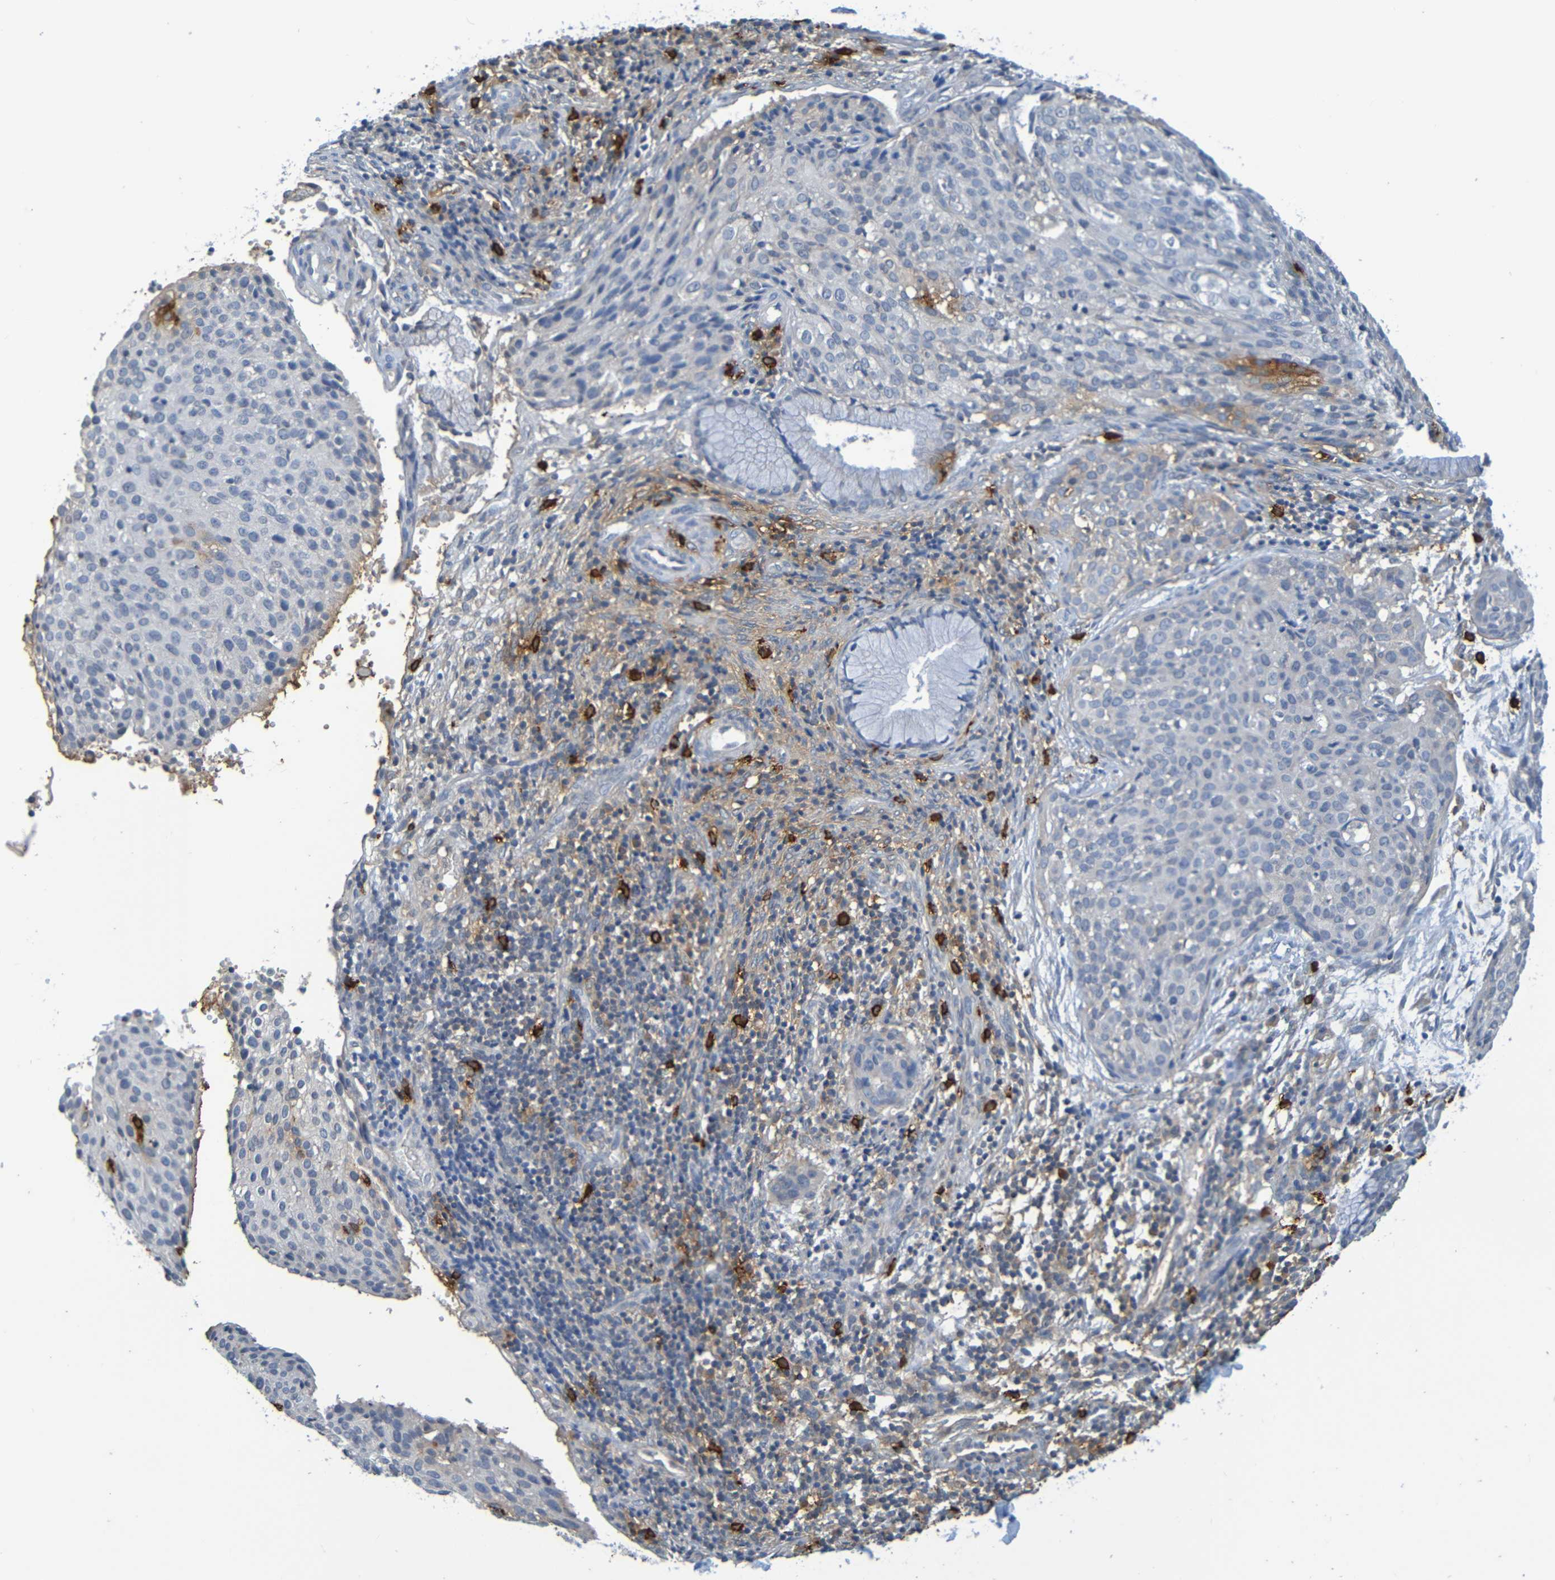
{"staining": {"intensity": "negative", "quantity": "none", "location": "none"}, "tissue": "cervical cancer", "cell_type": "Tumor cells", "image_type": "cancer", "snomed": [{"axis": "morphology", "description": "Squamous cell carcinoma, NOS"}, {"axis": "topography", "description": "Cervix"}], "caption": "High power microscopy photomicrograph of an IHC photomicrograph of cervical cancer, revealing no significant expression in tumor cells.", "gene": "C3AR1", "patient": {"sex": "female", "age": 38}}